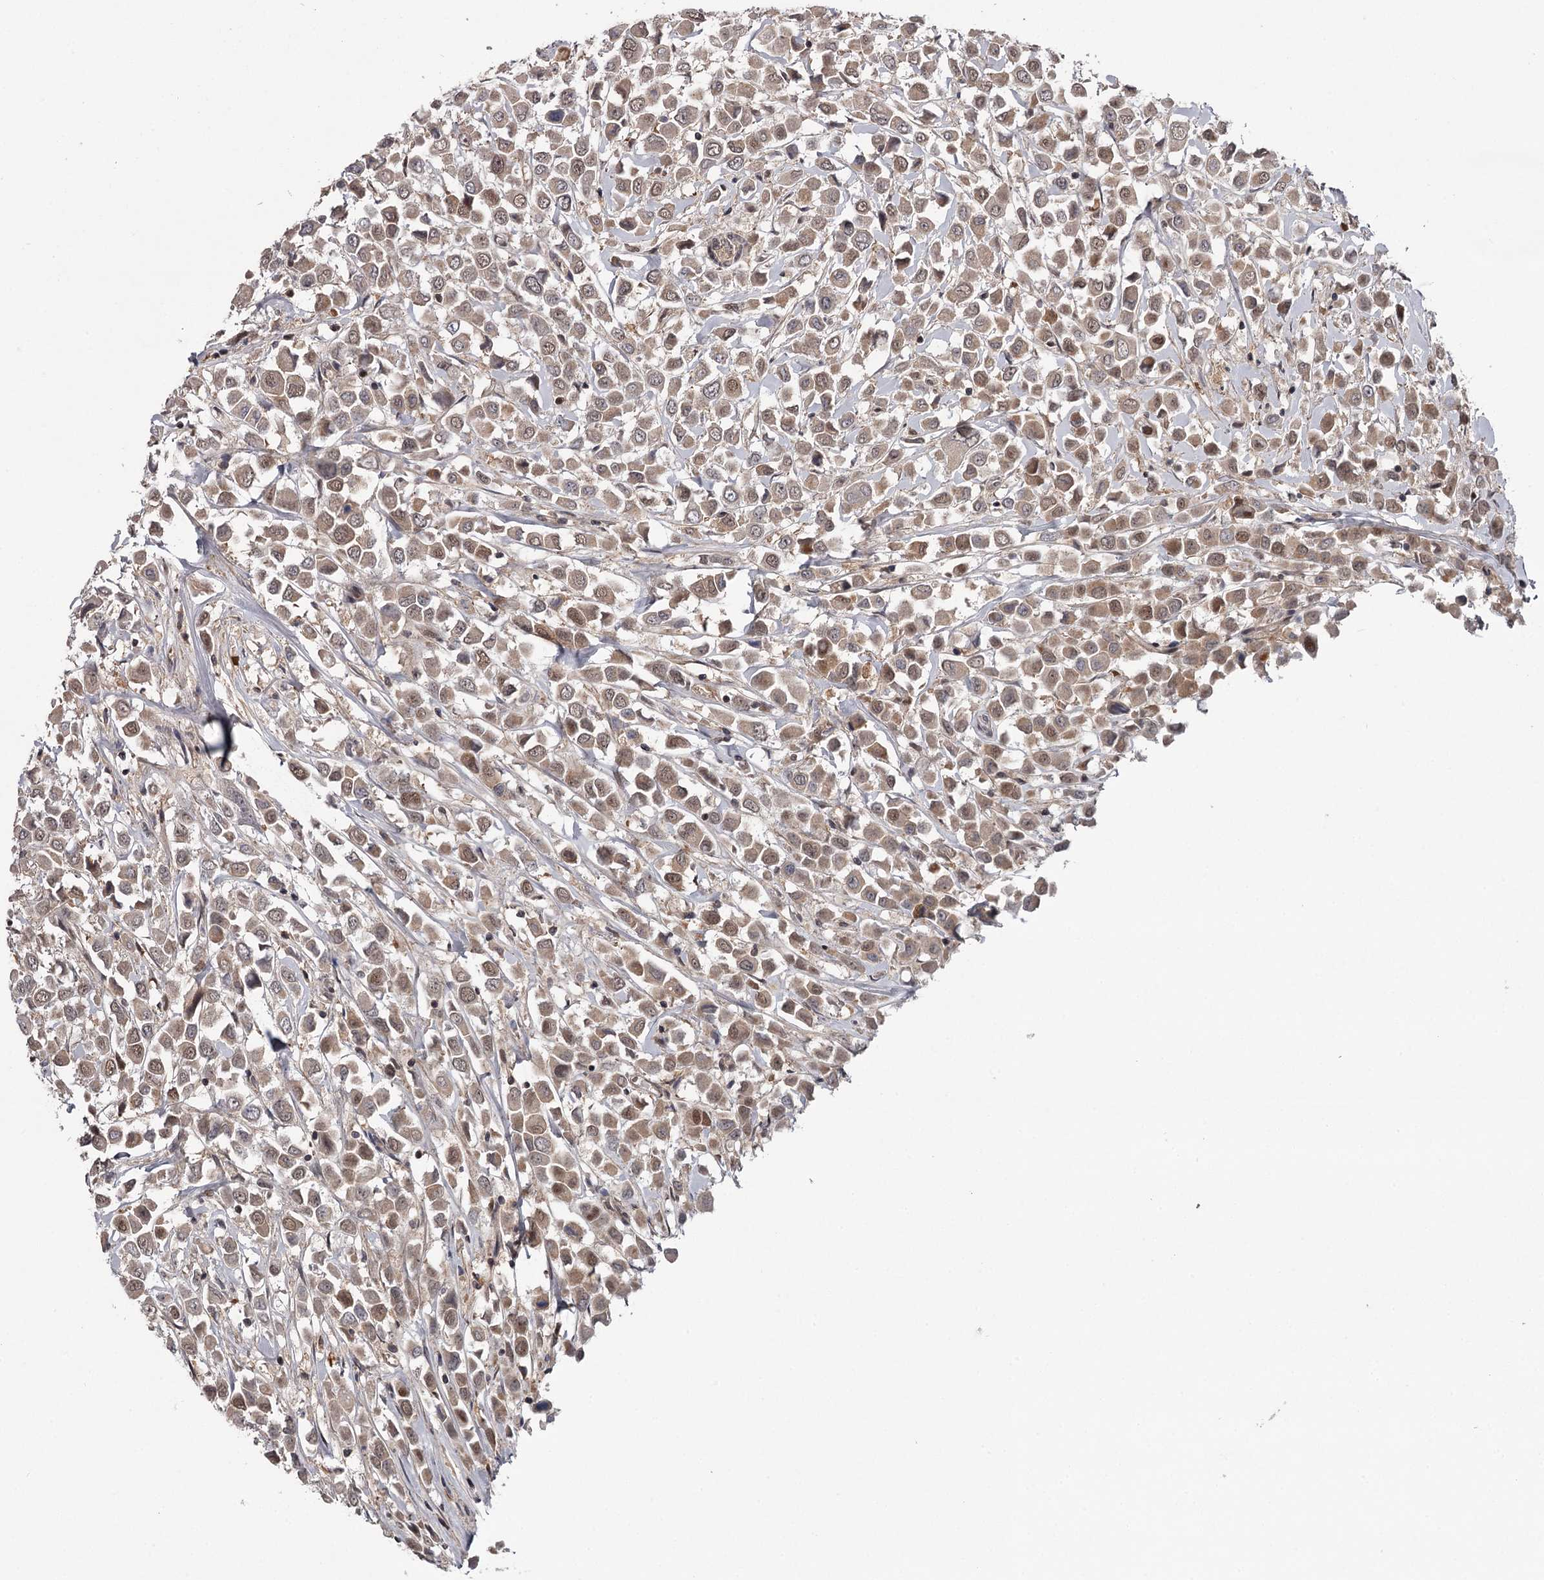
{"staining": {"intensity": "weak", "quantity": "<25%", "location": "cytoplasmic/membranous,nuclear"}, "tissue": "breast cancer", "cell_type": "Tumor cells", "image_type": "cancer", "snomed": [{"axis": "morphology", "description": "Duct carcinoma"}, {"axis": "topography", "description": "Breast"}], "caption": "This image is of breast cancer (invasive ductal carcinoma) stained with IHC to label a protein in brown with the nuclei are counter-stained blue. There is no expression in tumor cells.", "gene": "GTSF1", "patient": {"sex": "female", "age": 61}}